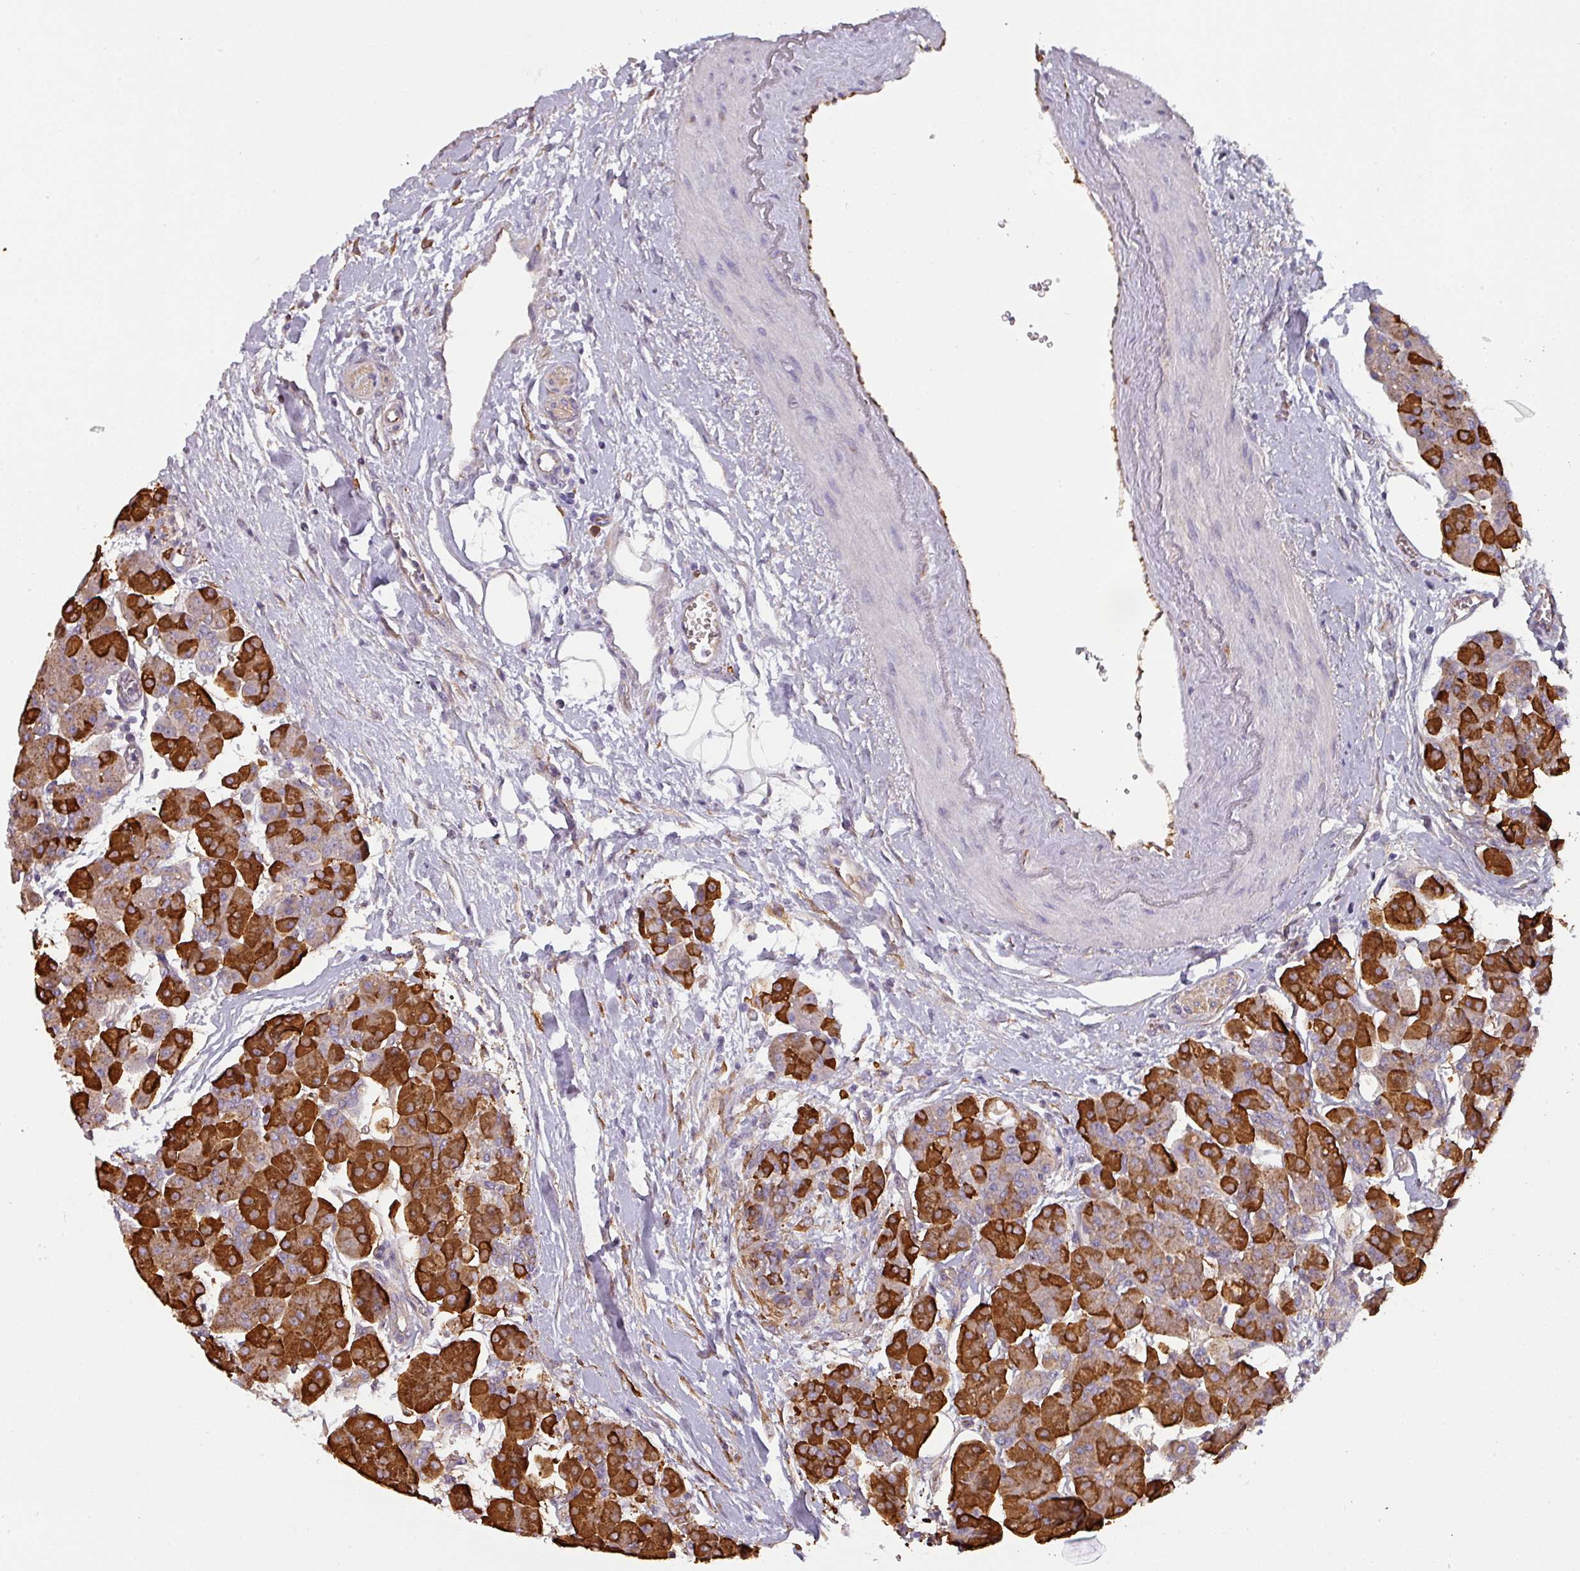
{"staining": {"intensity": "strong", "quantity": "25%-75%", "location": "cytoplasmic/membranous"}, "tissue": "pancreas", "cell_type": "Exocrine glandular cells", "image_type": "normal", "snomed": [{"axis": "morphology", "description": "Normal tissue, NOS"}, {"axis": "topography", "description": "Pancreas"}], "caption": "The micrograph demonstrates a brown stain indicating the presence of a protein in the cytoplasmic/membranous of exocrine glandular cells in pancreas. The protein of interest is stained brown, and the nuclei are stained in blue (DAB IHC with brightfield microscopy, high magnification).", "gene": "BUD23", "patient": {"sex": "male", "age": 66}}